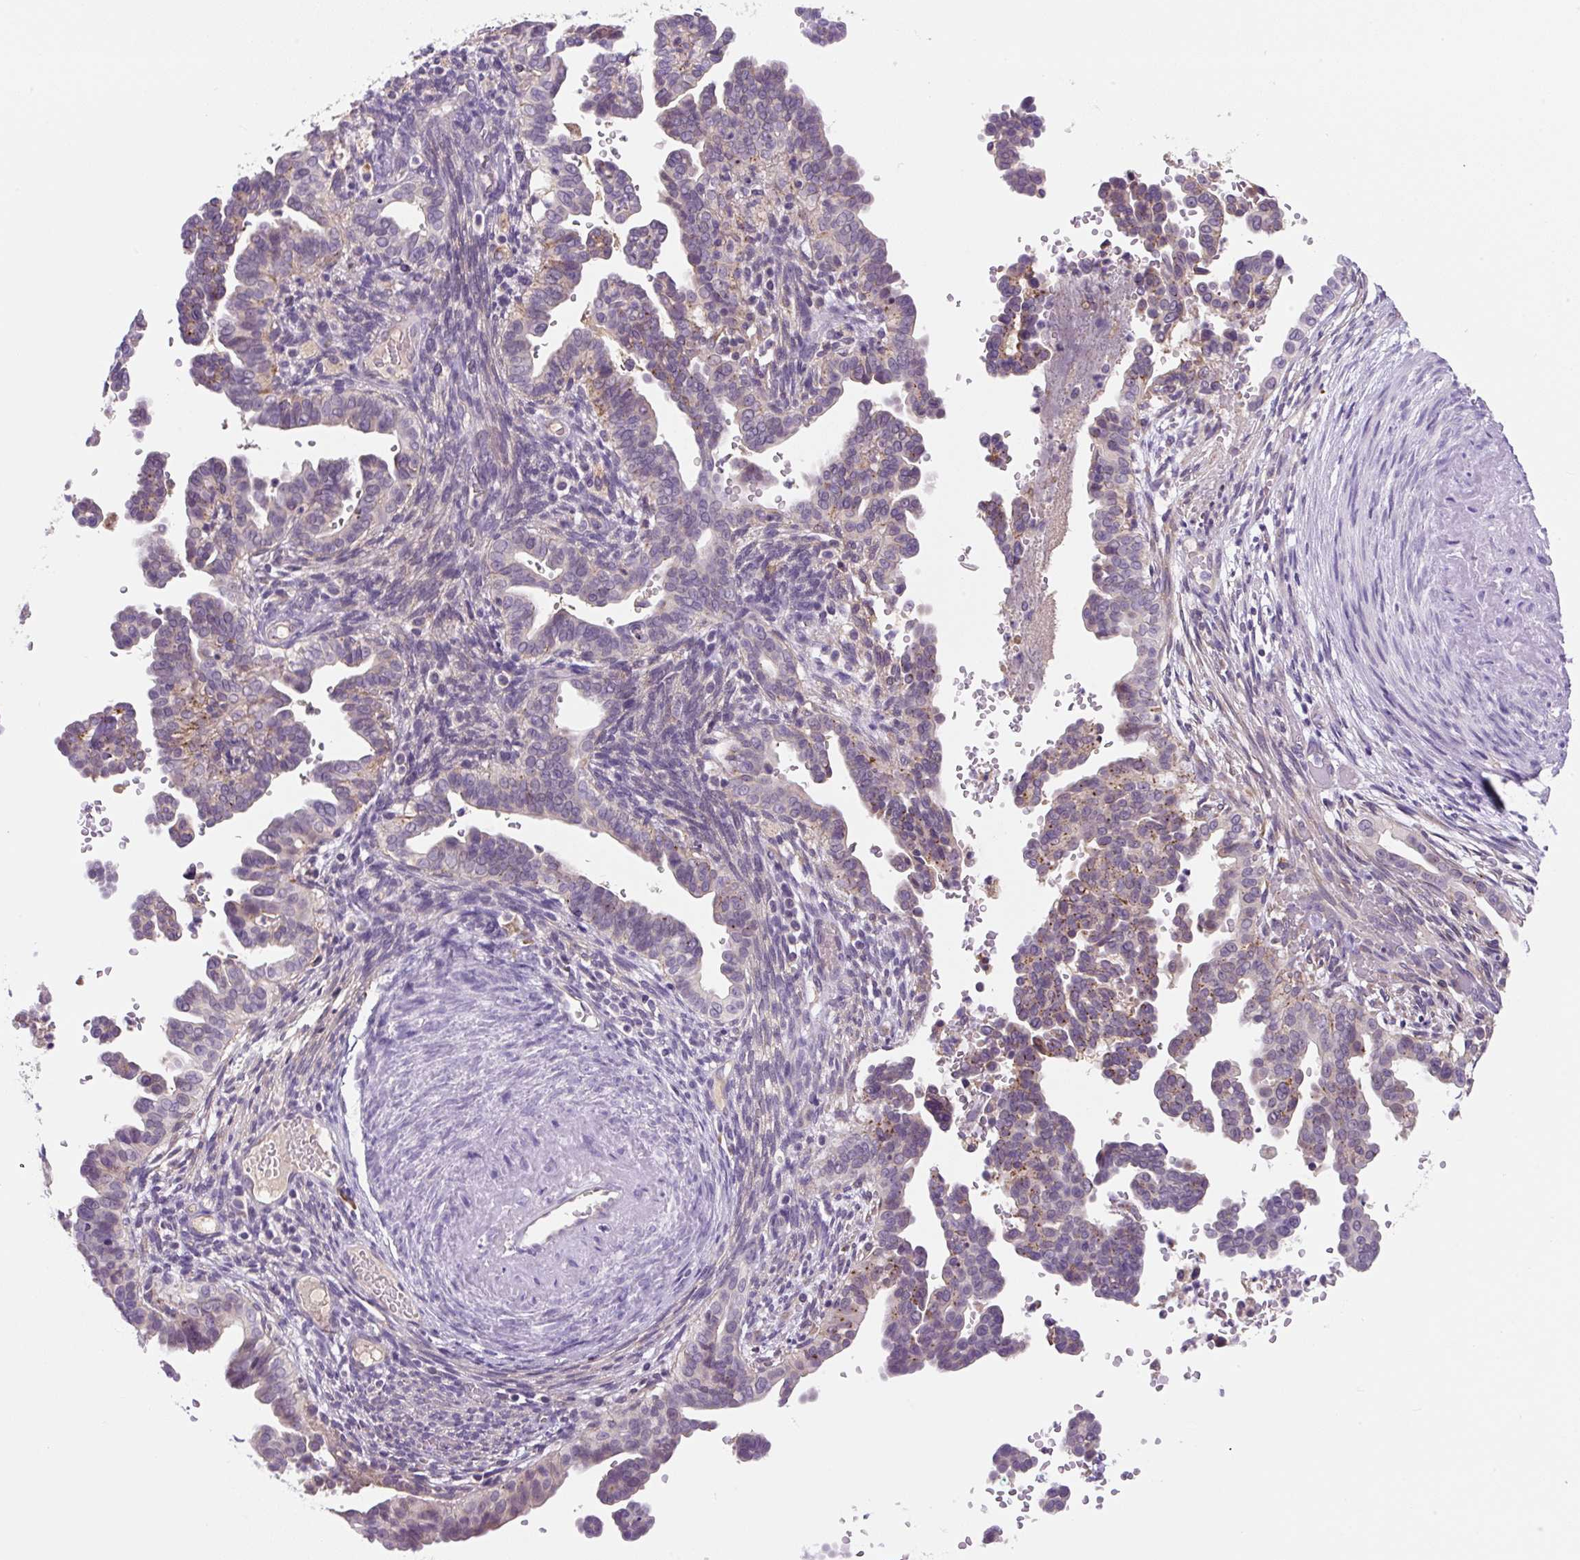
{"staining": {"intensity": "moderate", "quantity": "<25%", "location": "cytoplasmic/membranous"}, "tissue": "cervical cancer", "cell_type": "Tumor cells", "image_type": "cancer", "snomed": [{"axis": "morphology", "description": "Adenocarcinoma, NOS"}, {"axis": "morphology", "description": "Adenocarcinoma, Low grade"}, {"axis": "topography", "description": "Cervix"}], "caption": "Cervical low-grade adenocarcinoma stained with DAB (3,3'-diaminobenzidine) IHC shows low levels of moderate cytoplasmic/membranous positivity in approximately <25% of tumor cells. The protein is stained brown, and the nuclei are stained in blue (DAB IHC with brightfield microscopy, high magnification).", "gene": "FZD5", "patient": {"sex": "female", "age": 35}}